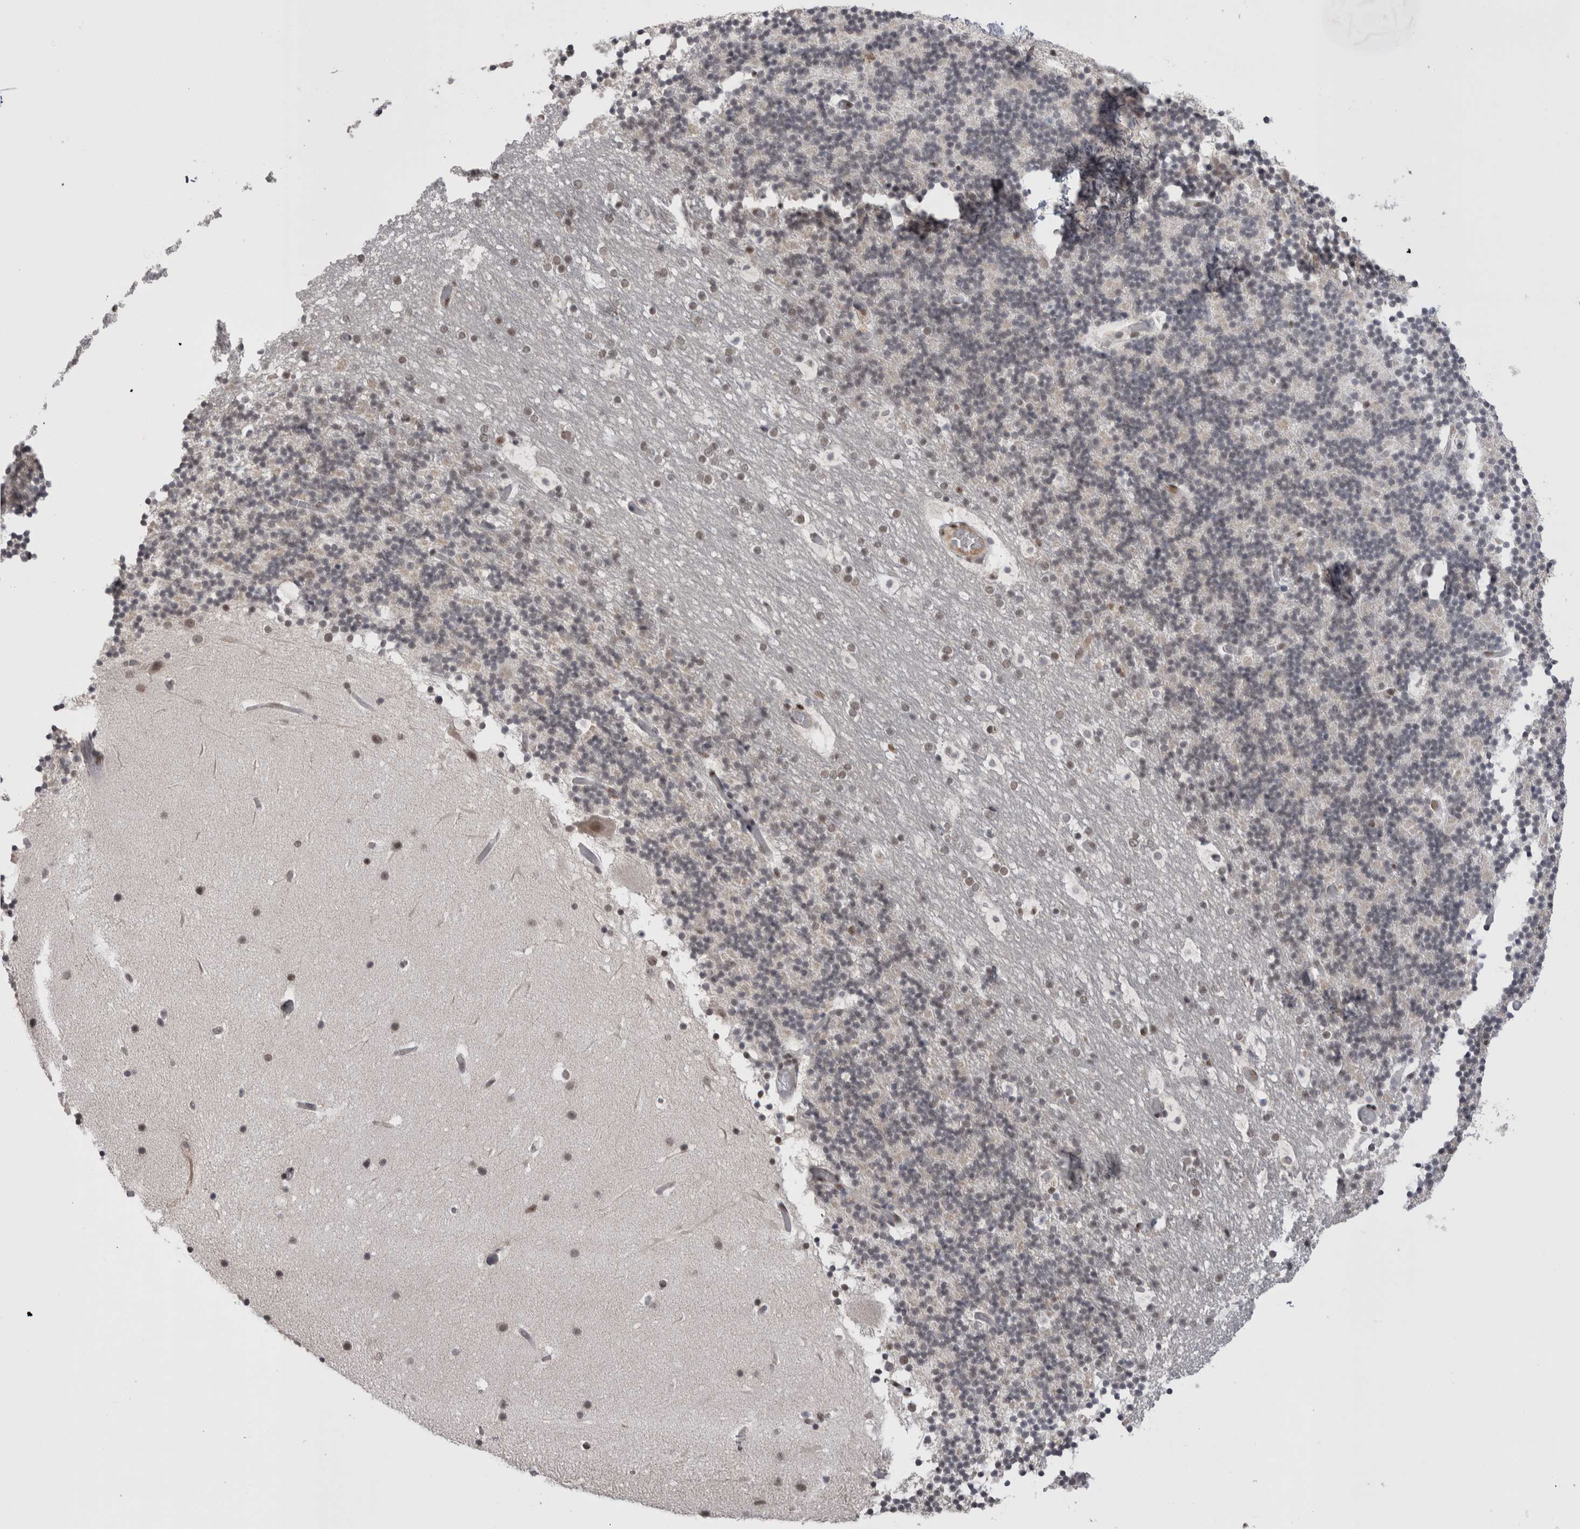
{"staining": {"intensity": "weak", "quantity": "<25%", "location": "nuclear"}, "tissue": "cerebellum", "cell_type": "Cells in granular layer", "image_type": "normal", "snomed": [{"axis": "morphology", "description": "Normal tissue, NOS"}, {"axis": "topography", "description": "Cerebellum"}], "caption": "DAB (3,3'-diaminobenzidine) immunohistochemical staining of unremarkable cerebellum shows no significant expression in cells in granular layer.", "gene": "DAXX", "patient": {"sex": "male", "age": 57}}